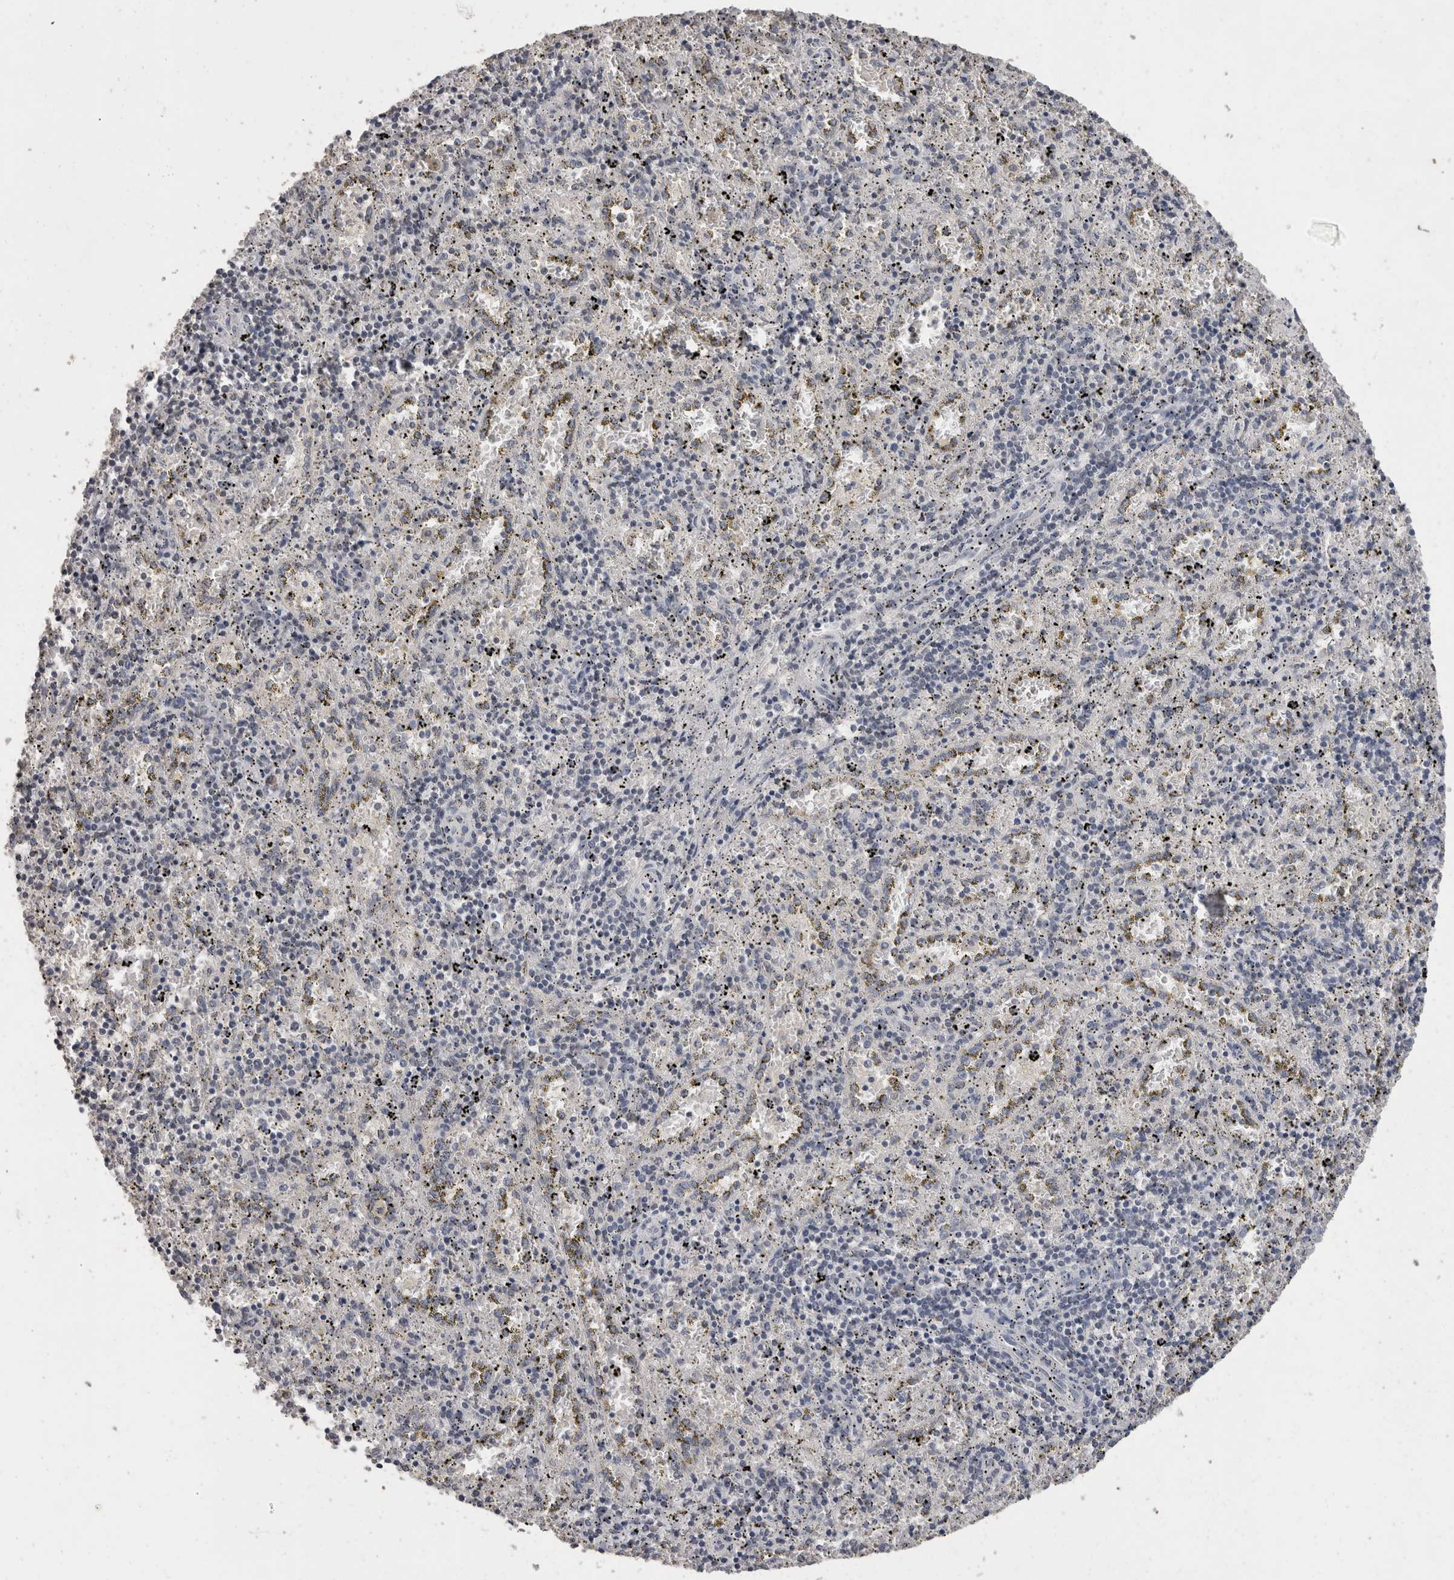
{"staining": {"intensity": "negative", "quantity": "none", "location": "none"}, "tissue": "spleen", "cell_type": "Cells in red pulp", "image_type": "normal", "snomed": [{"axis": "morphology", "description": "Normal tissue, NOS"}, {"axis": "topography", "description": "Spleen"}], "caption": "This is a histopathology image of immunohistochemistry (IHC) staining of normal spleen, which shows no positivity in cells in red pulp.", "gene": "DDX17", "patient": {"sex": "male", "age": 11}}